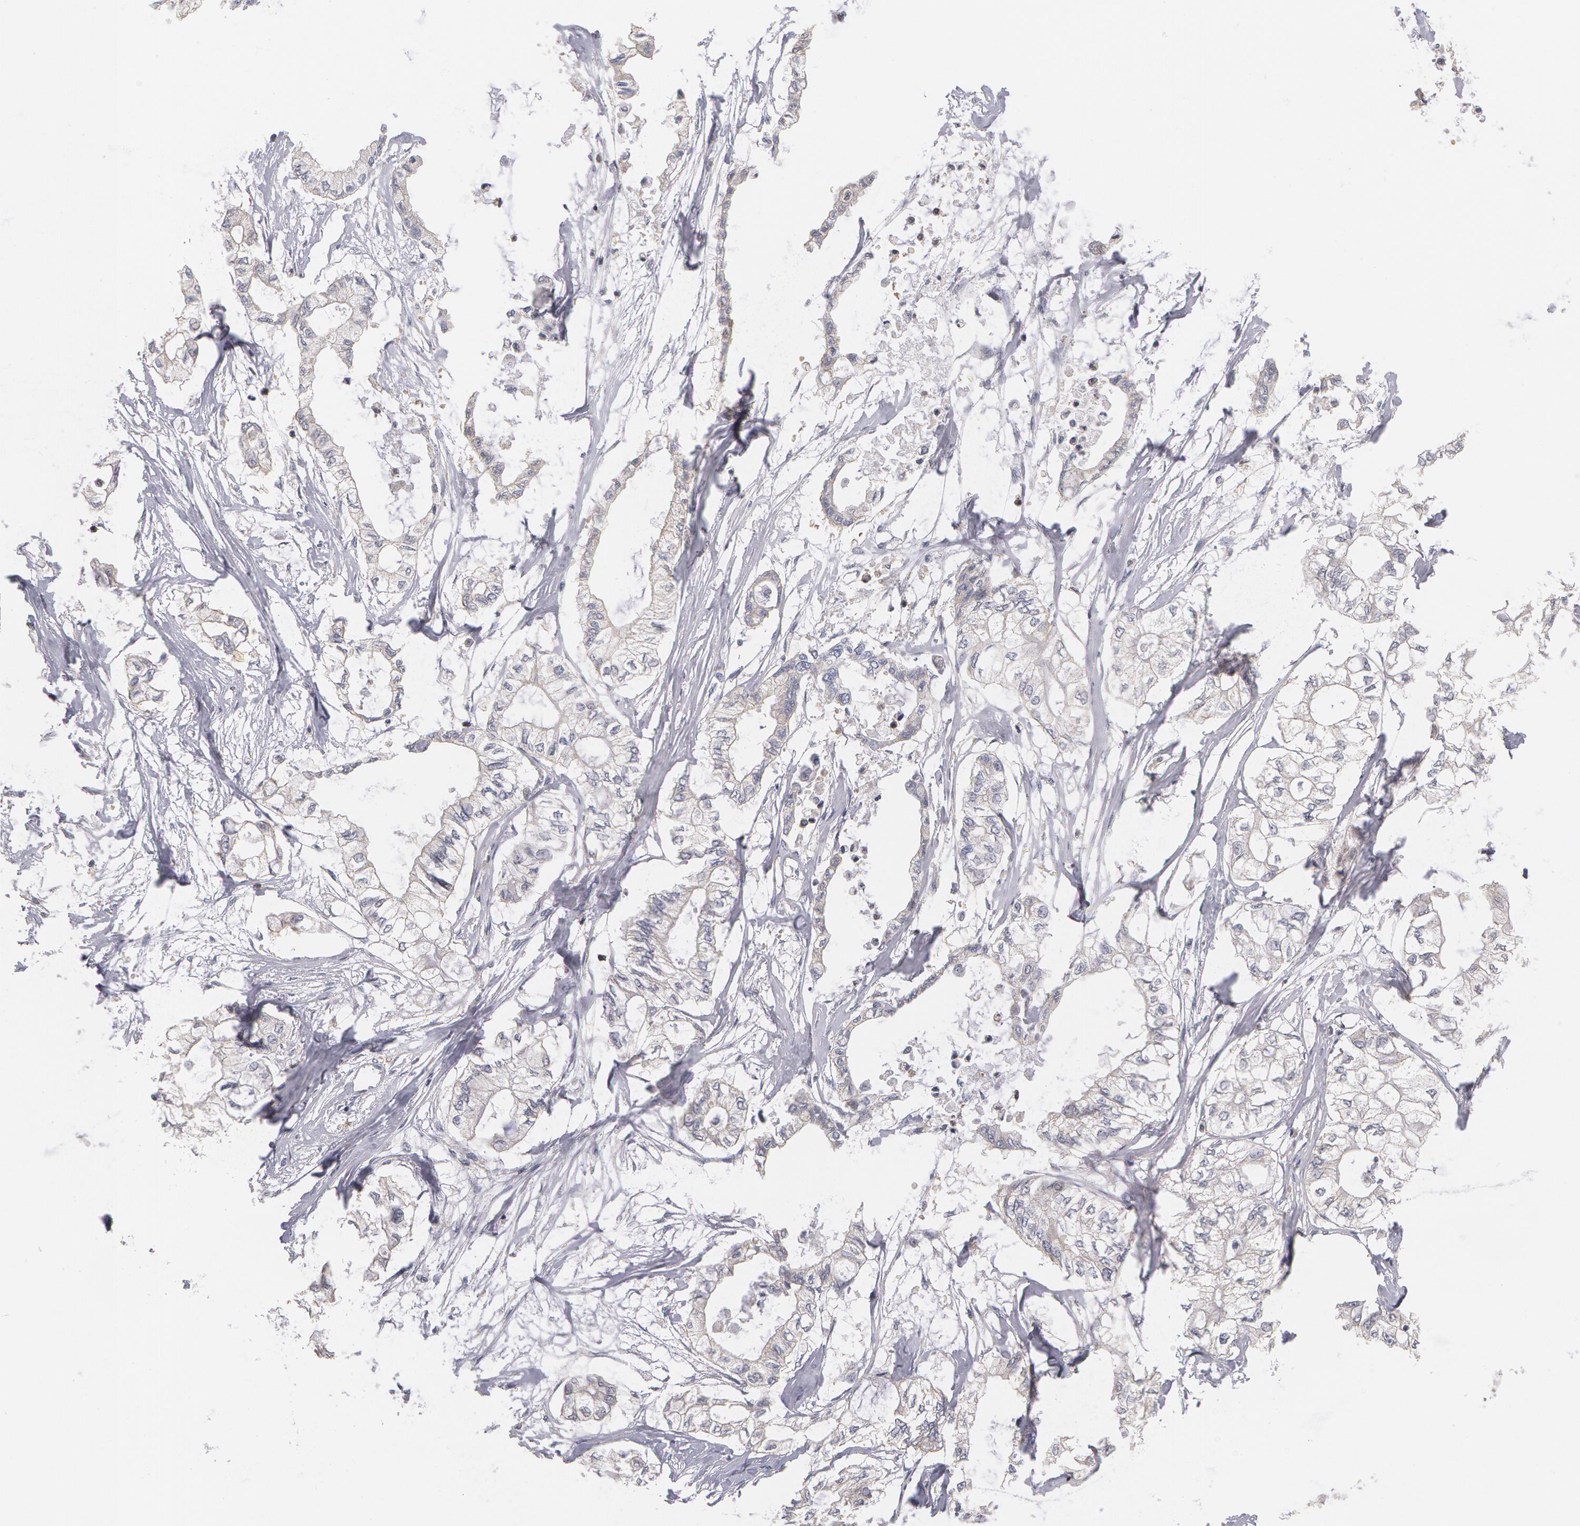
{"staining": {"intensity": "weak", "quantity": "25%-75%", "location": "cytoplasmic/membranous"}, "tissue": "pancreatic cancer", "cell_type": "Tumor cells", "image_type": "cancer", "snomed": [{"axis": "morphology", "description": "Adenocarcinoma, NOS"}, {"axis": "topography", "description": "Pancreas"}], "caption": "A high-resolution image shows immunohistochemistry staining of pancreatic cancer (adenocarcinoma), which displays weak cytoplasmic/membranous positivity in approximately 25%-75% of tumor cells. The staining is performed using DAB (3,3'-diaminobenzidine) brown chromogen to label protein expression. The nuclei are counter-stained blue using hematoxylin.", "gene": "SYK", "patient": {"sex": "male", "age": 79}}